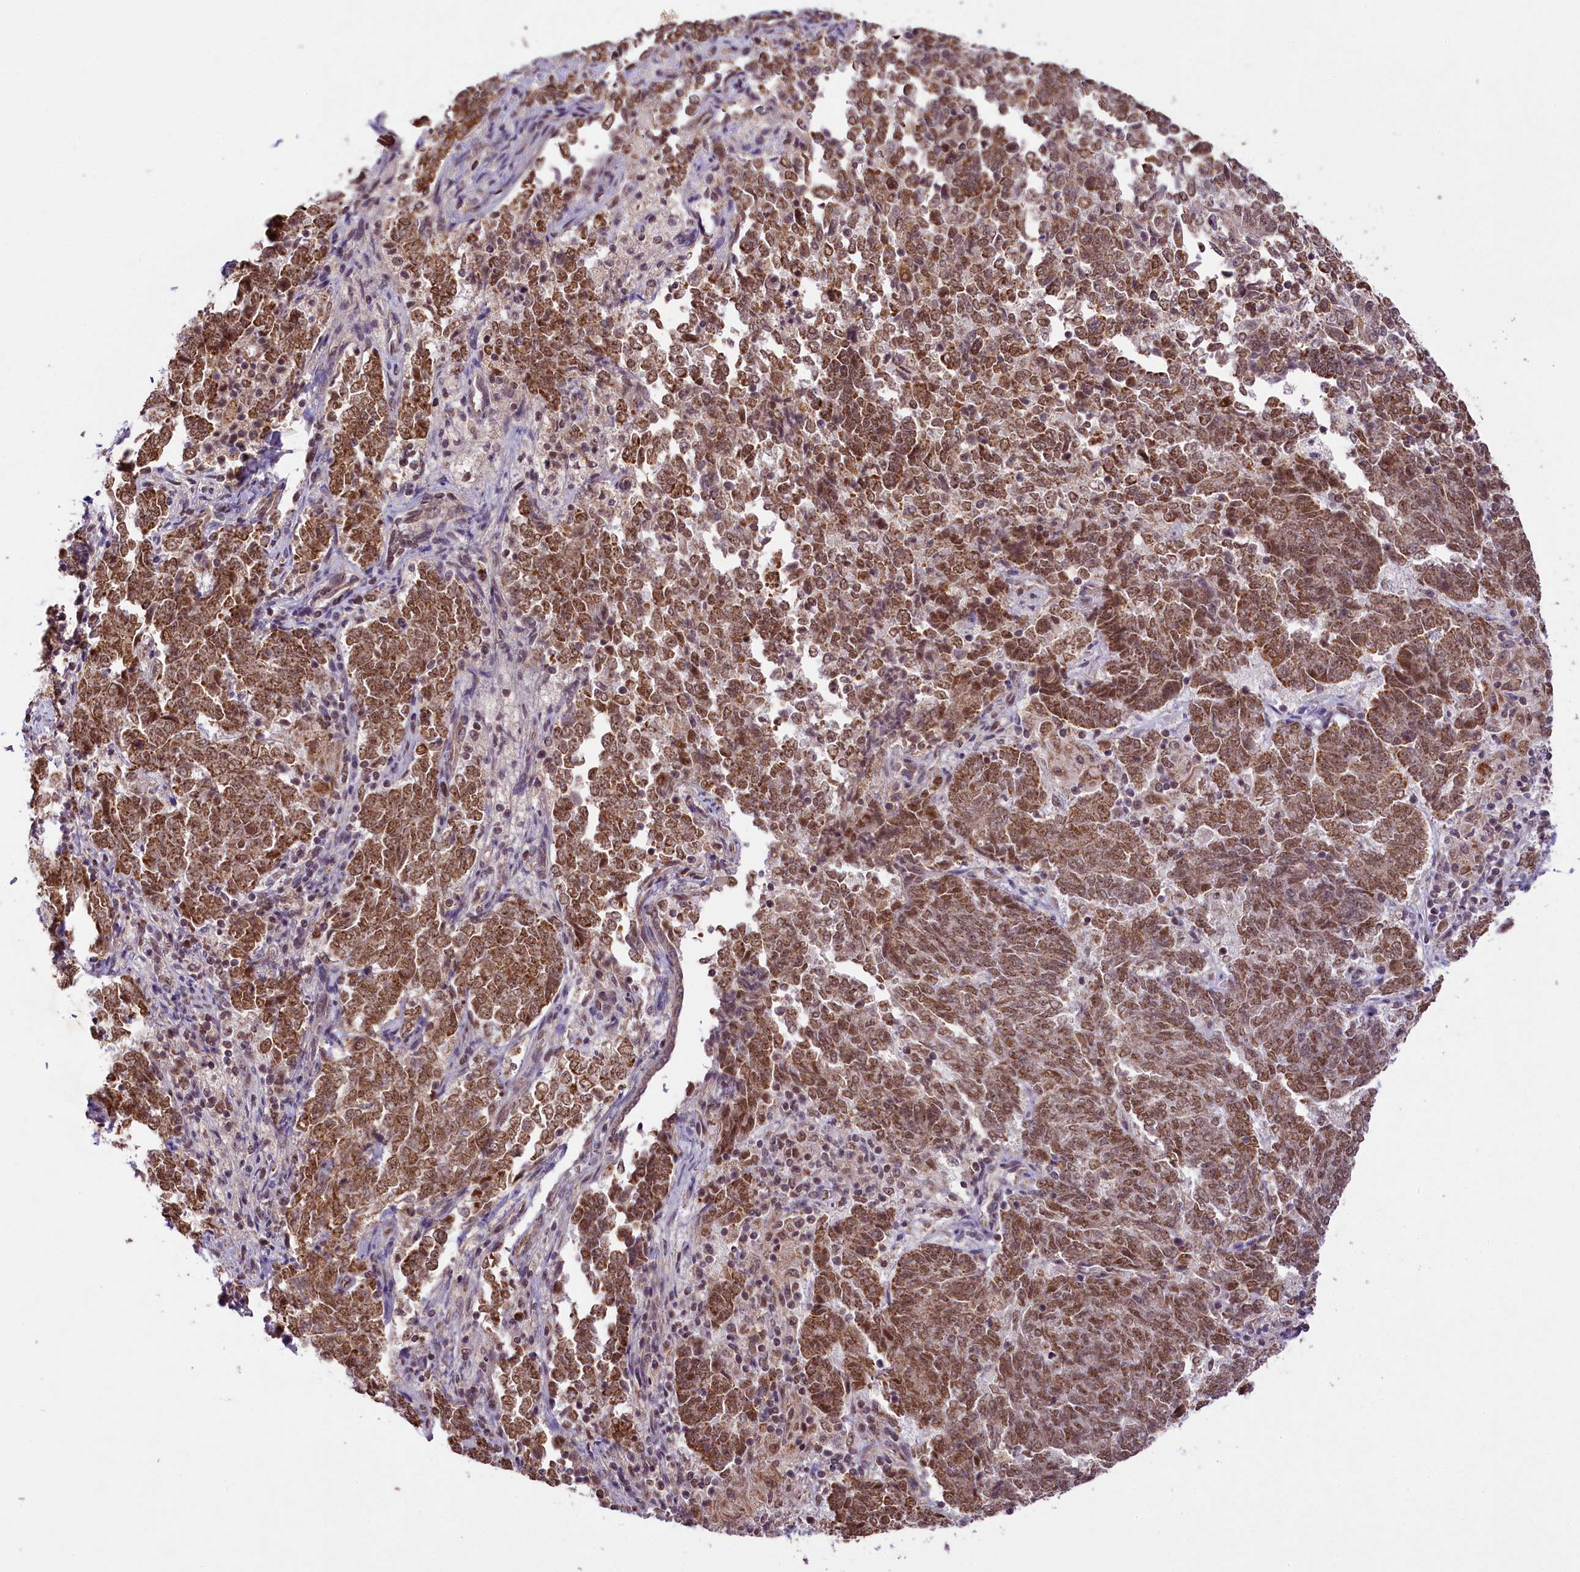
{"staining": {"intensity": "strong", "quantity": ">75%", "location": "nuclear"}, "tissue": "endometrial cancer", "cell_type": "Tumor cells", "image_type": "cancer", "snomed": [{"axis": "morphology", "description": "Adenocarcinoma, NOS"}, {"axis": "topography", "description": "Endometrium"}], "caption": "This is a photomicrograph of IHC staining of endometrial adenocarcinoma, which shows strong staining in the nuclear of tumor cells.", "gene": "PAF1", "patient": {"sex": "female", "age": 80}}